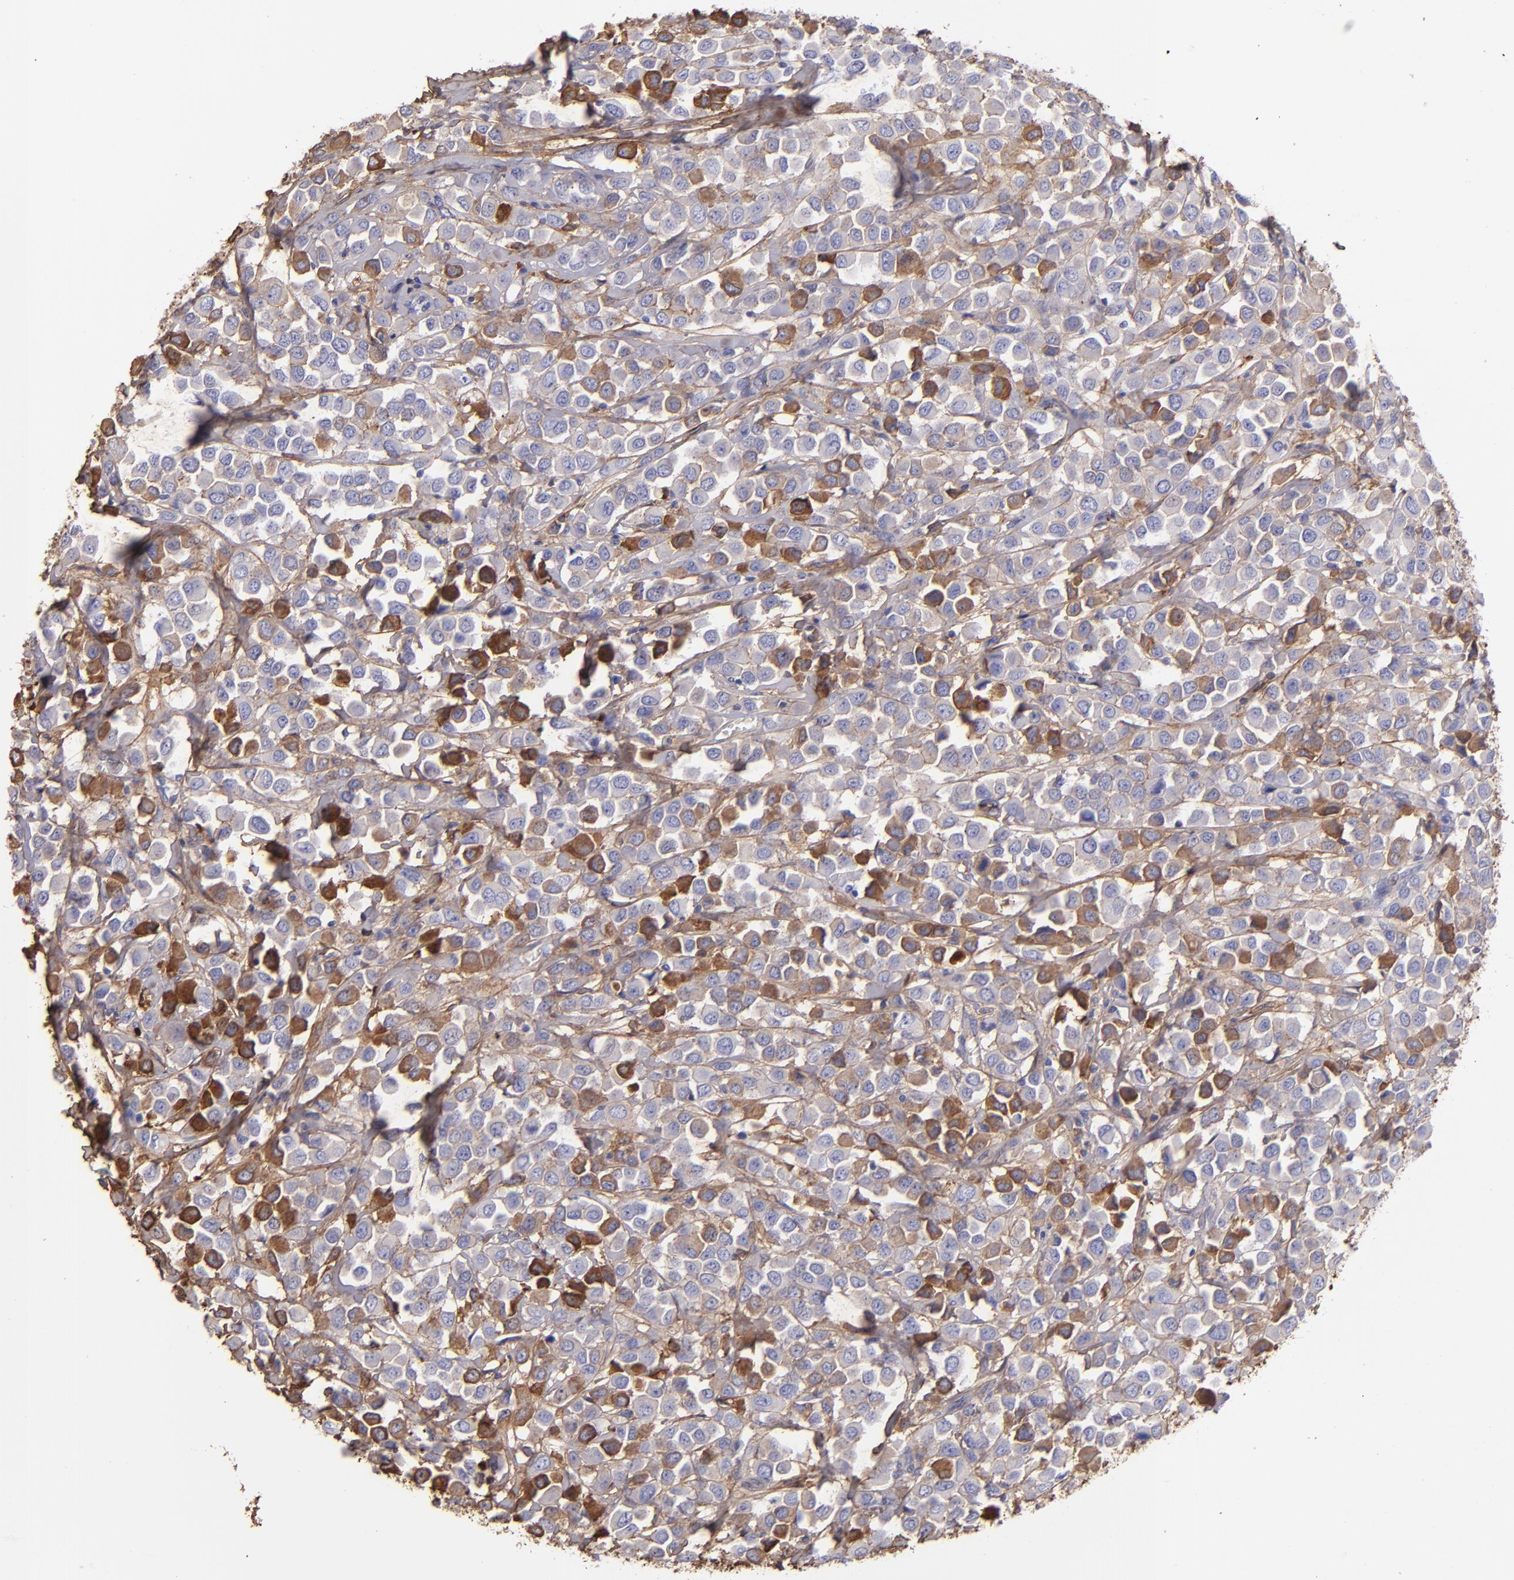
{"staining": {"intensity": "moderate", "quantity": "<25%", "location": "cytoplasmic/membranous"}, "tissue": "breast cancer", "cell_type": "Tumor cells", "image_type": "cancer", "snomed": [{"axis": "morphology", "description": "Duct carcinoma"}, {"axis": "topography", "description": "Breast"}], "caption": "This is a photomicrograph of IHC staining of breast cancer, which shows moderate staining in the cytoplasmic/membranous of tumor cells.", "gene": "FGB", "patient": {"sex": "female", "age": 61}}